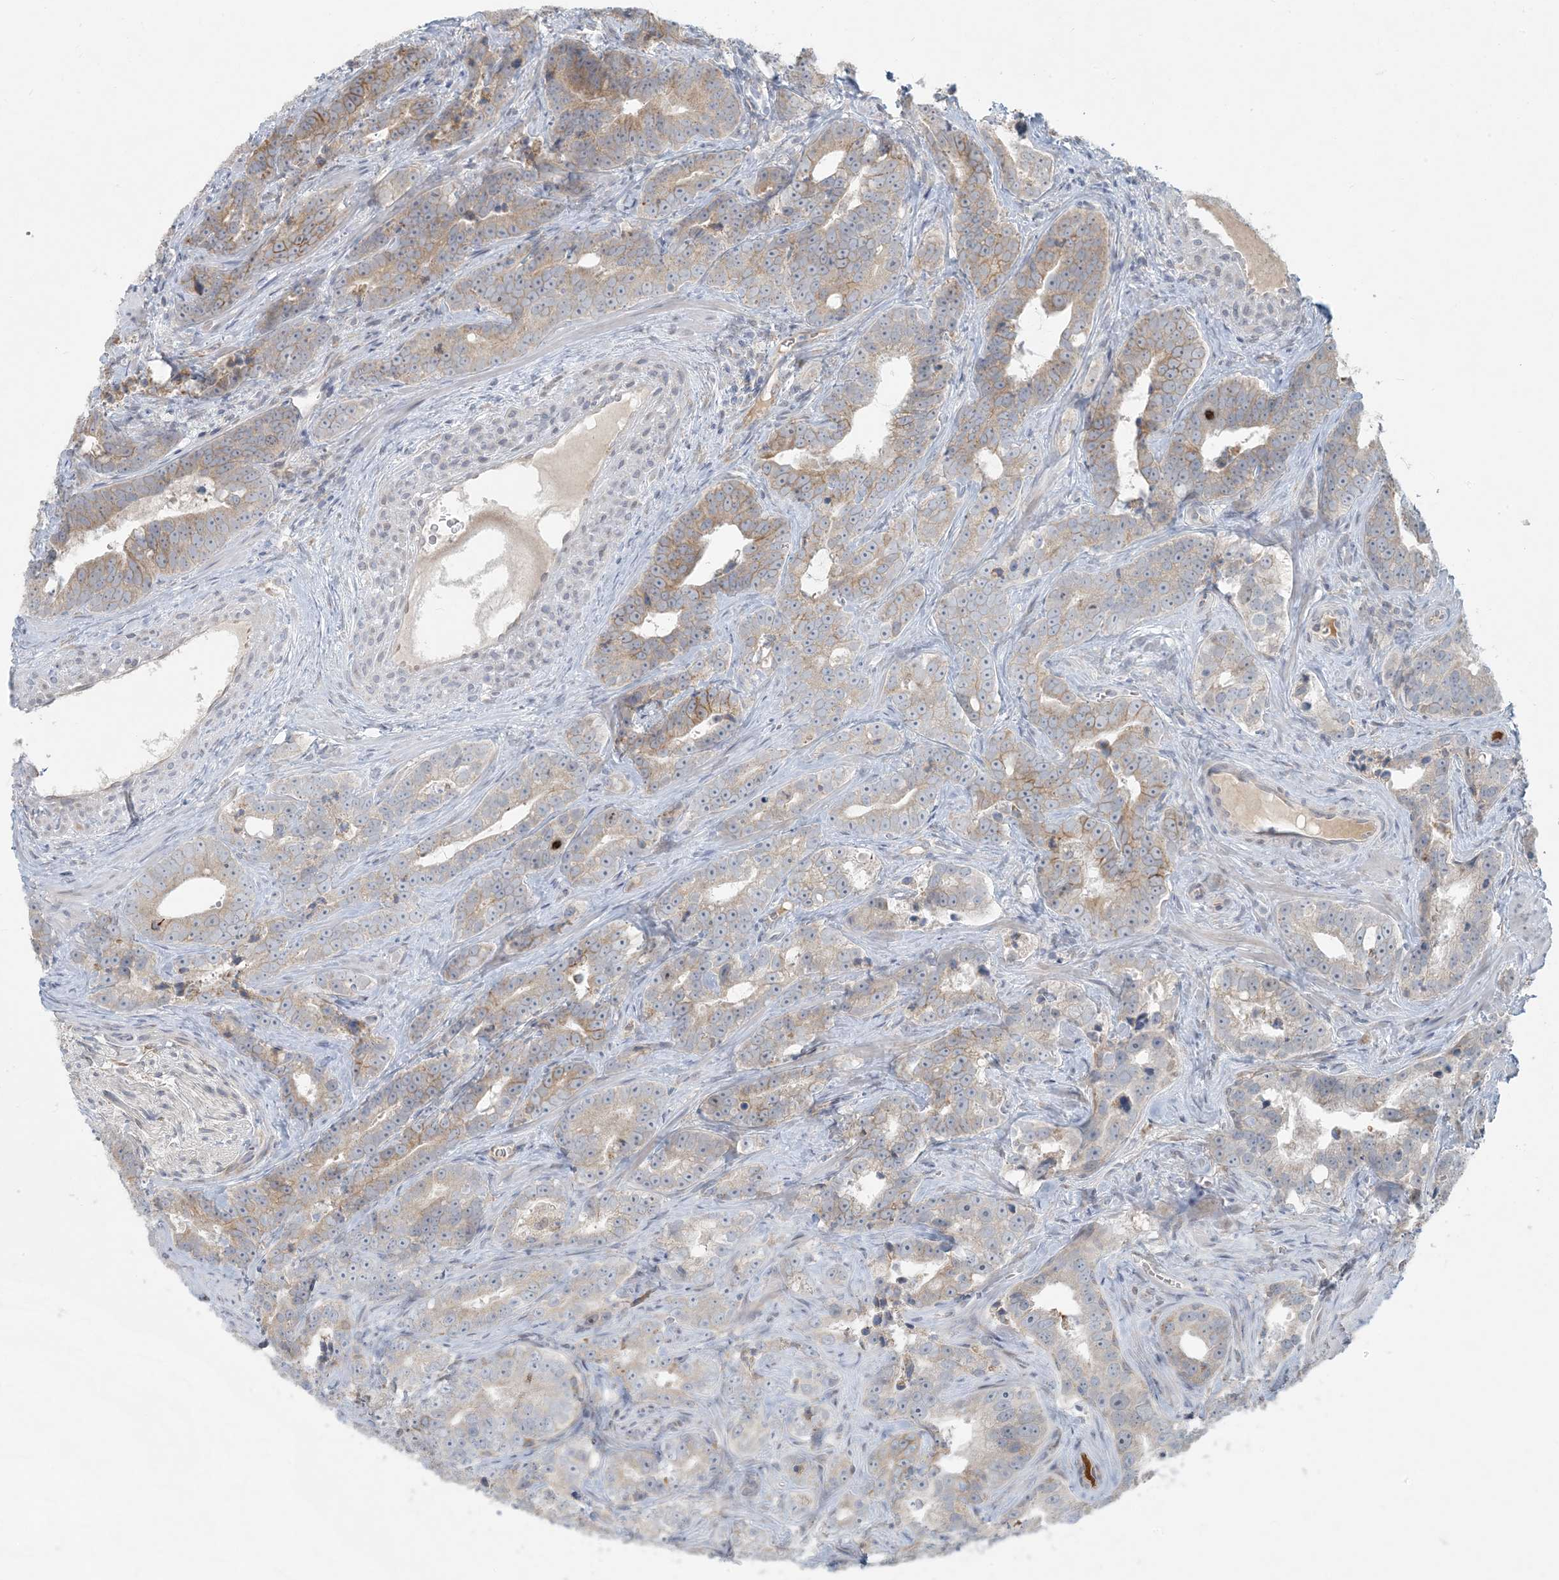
{"staining": {"intensity": "moderate", "quantity": "<25%", "location": "cytoplasmic/membranous"}, "tissue": "prostate cancer", "cell_type": "Tumor cells", "image_type": "cancer", "snomed": [{"axis": "morphology", "description": "Adenocarcinoma, High grade"}, {"axis": "topography", "description": "Prostate"}], "caption": "A brown stain shows moderate cytoplasmic/membranous expression of a protein in human prostate high-grade adenocarcinoma tumor cells.", "gene": "HACL1", "patient": {"sex": "male", "age": 62}}